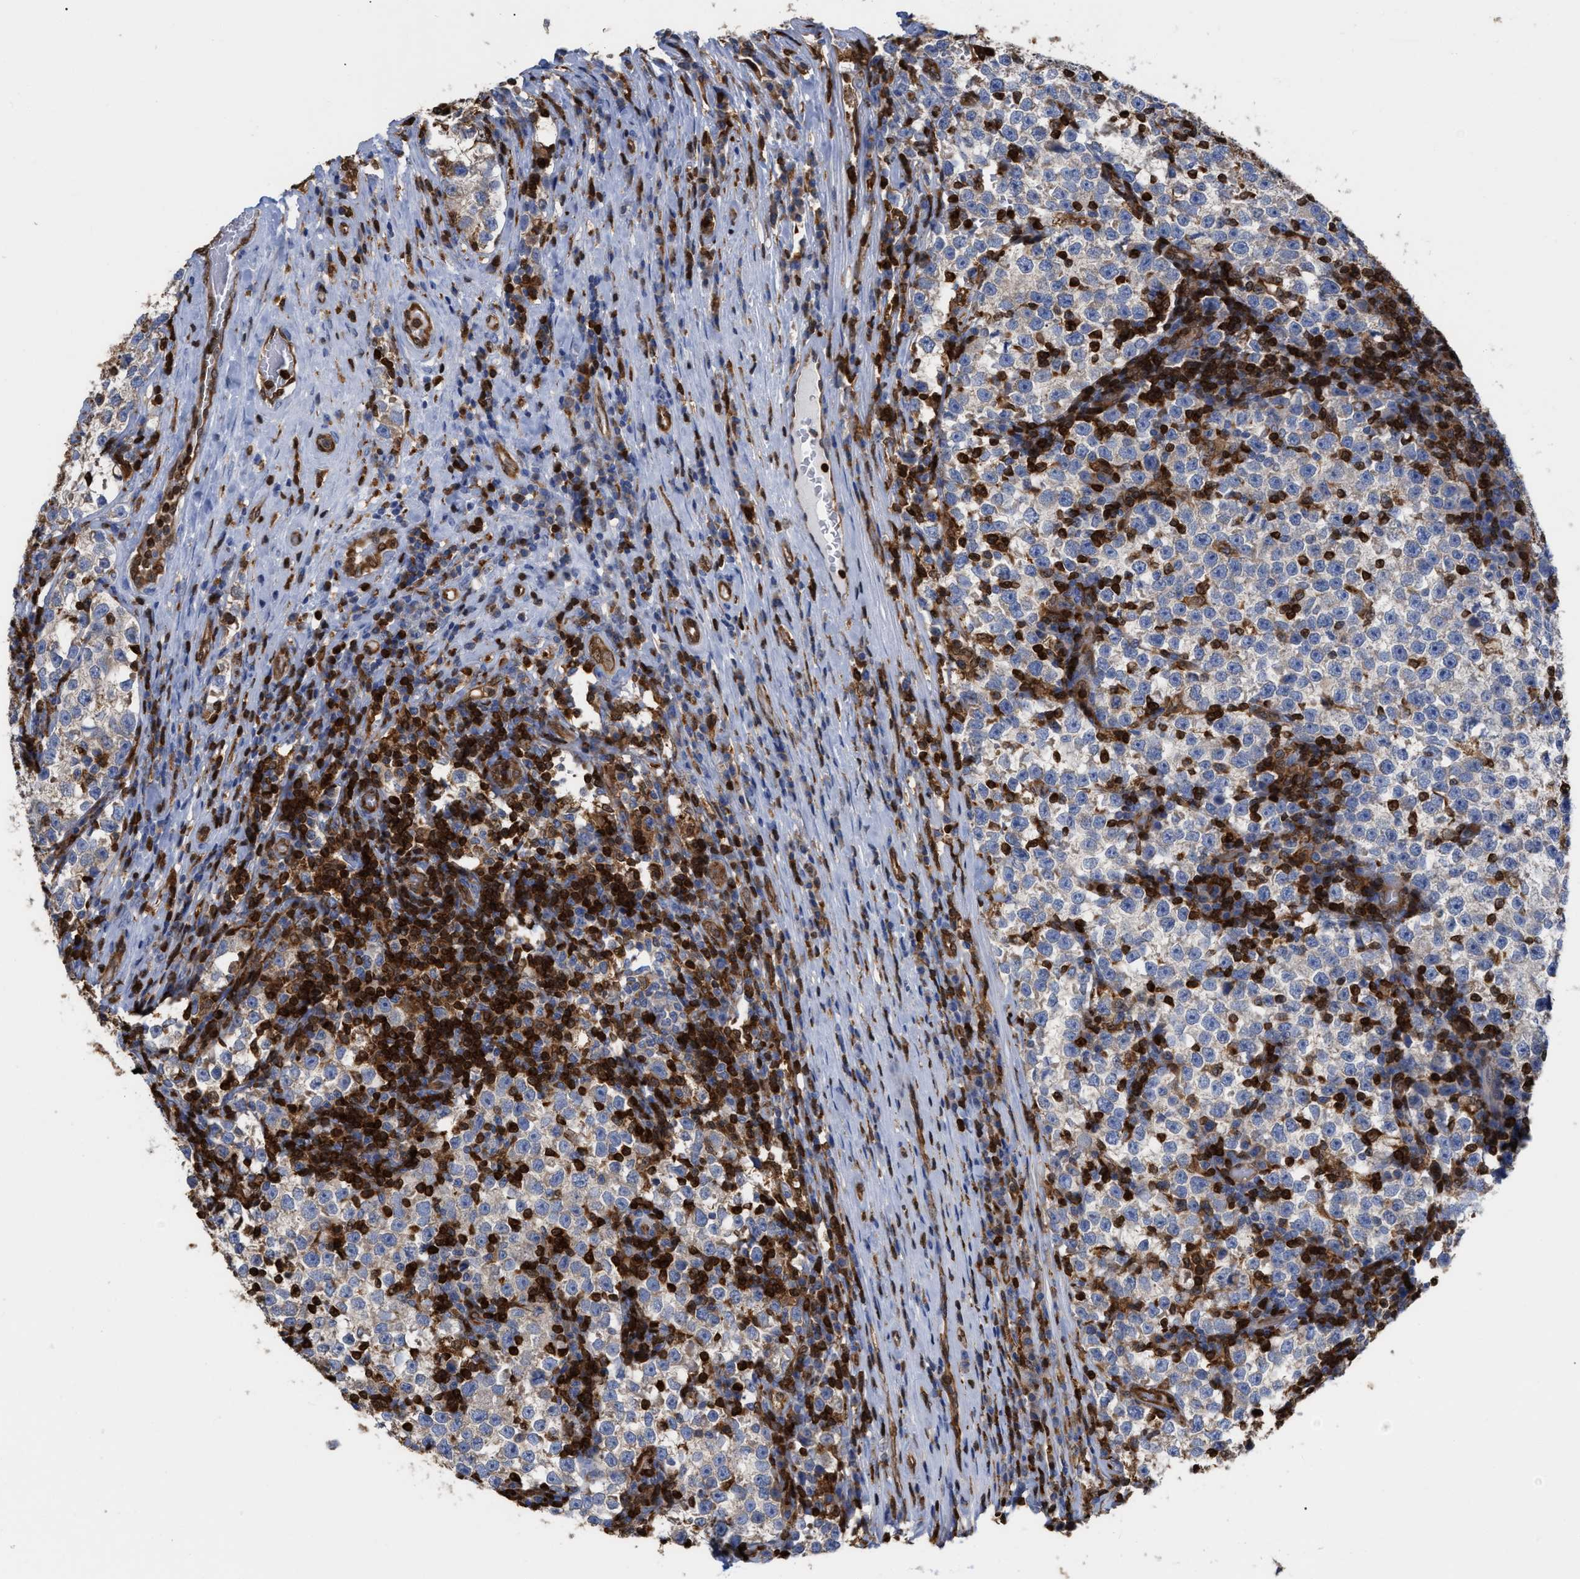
{"staining": {"intensity": "weak", "quantity": ">75%", "location": "cytoplasmic/membranous"}, "tissue": "testis cancer", "cell_type": "Tumor cells", "image_type": "cancer", "snomed": [{"axis": "morphology", "description": "Normal tissue, NOS"}, {"axis": "morphology", "description": "Seminoma, NOS"}, {"axis": "topography", "description": "Testis"}], "caption": "Immunohistochemistry photomicrograph of seminoma (testis) stained for a protein (brown), which exhibits low levels of weak cytoplasmic/membranous staining in approximately >75% of tumor cells.", "gene": "GIMAP4", "patient": {"sex": "male", "age": 43}}